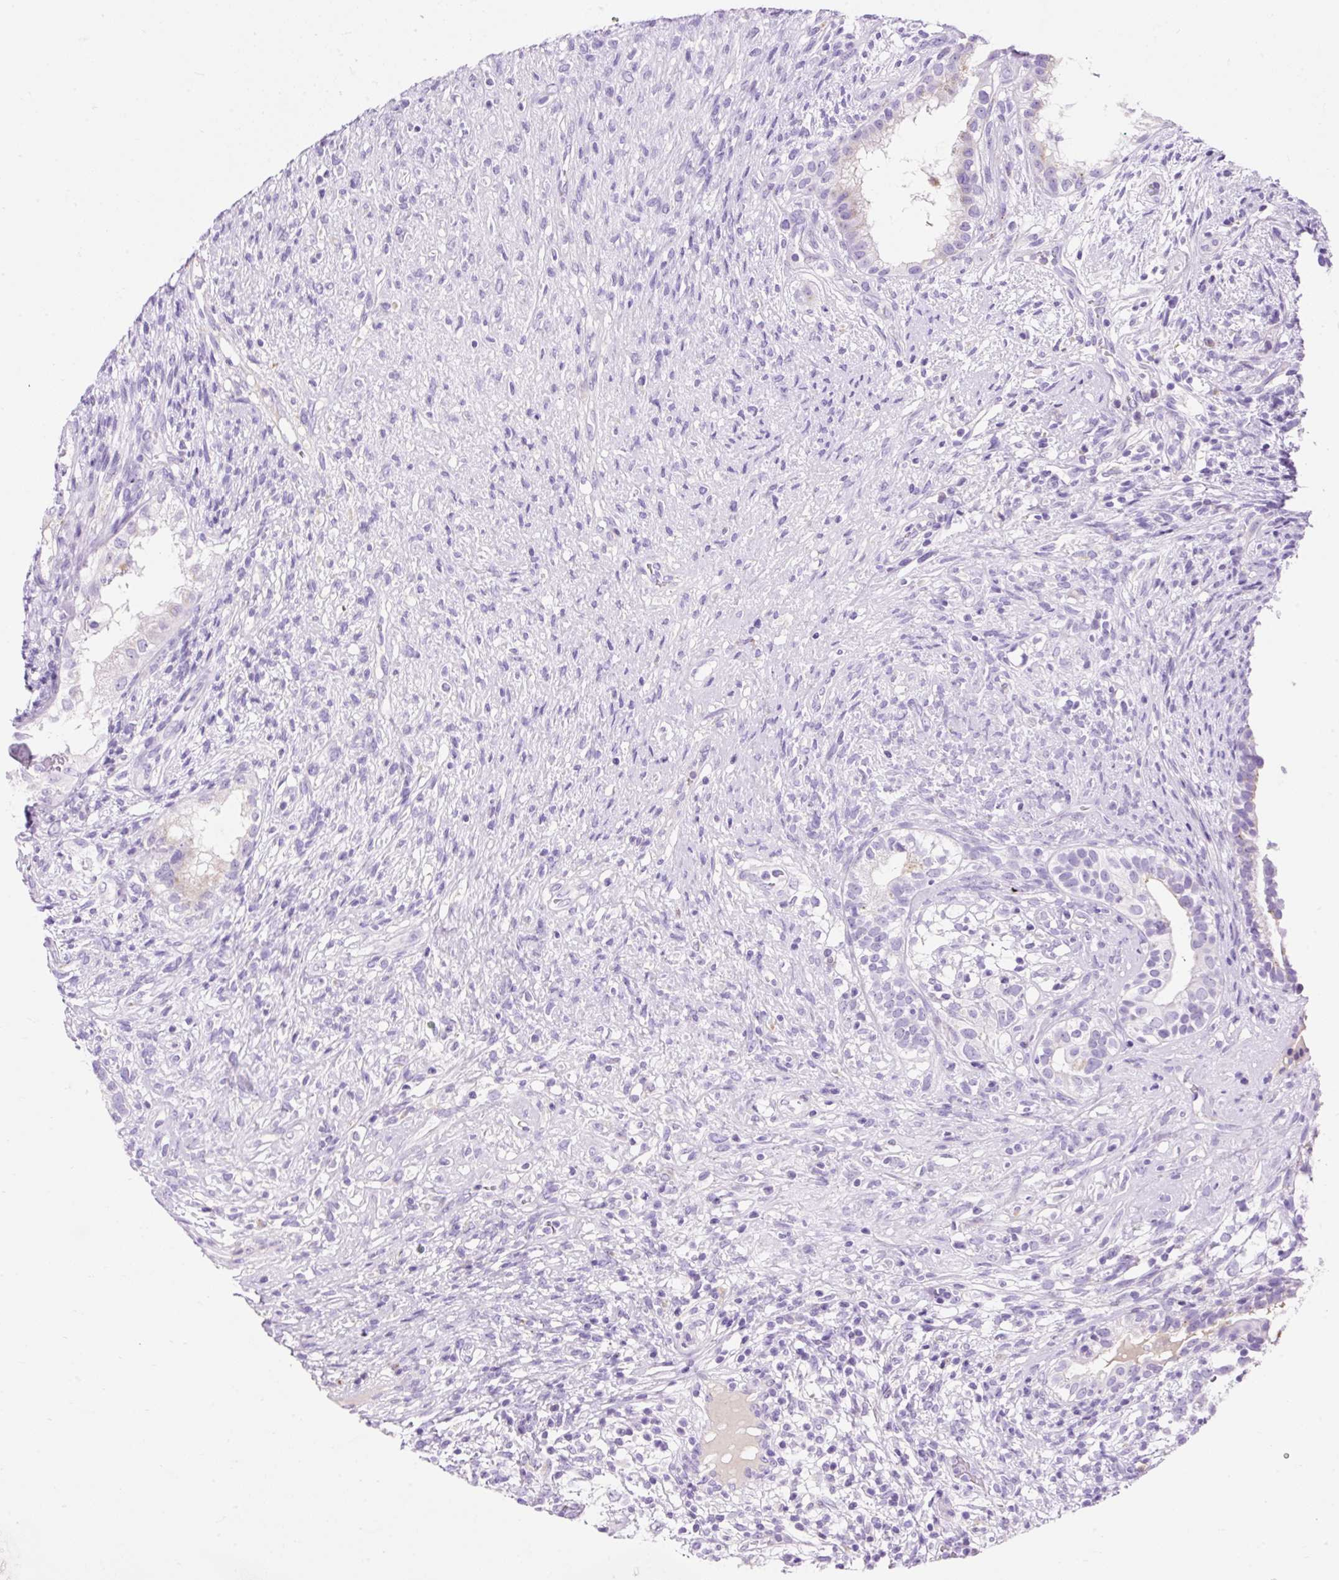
{"staining": {"intensity": "negative", "quantity": "none", "location": "none"}, "tissue": "testis cancer", "cell_type": "Tumor cells", "image_type": "cancer", "snomed": [{"axis": "morphology", "description": "Seminoma, NOS"}, {"axis": "morphology", "description": "Carcinoma, Embryonal, NOS"}, {"axis": "topography", "description": "Testis"}], "caption": "A histopathology image of testis seminoma stained for a protein displays no brown staining in tumor cells.", "gene": "HEXB", "patient": {"sex": "male", "age": 41}}